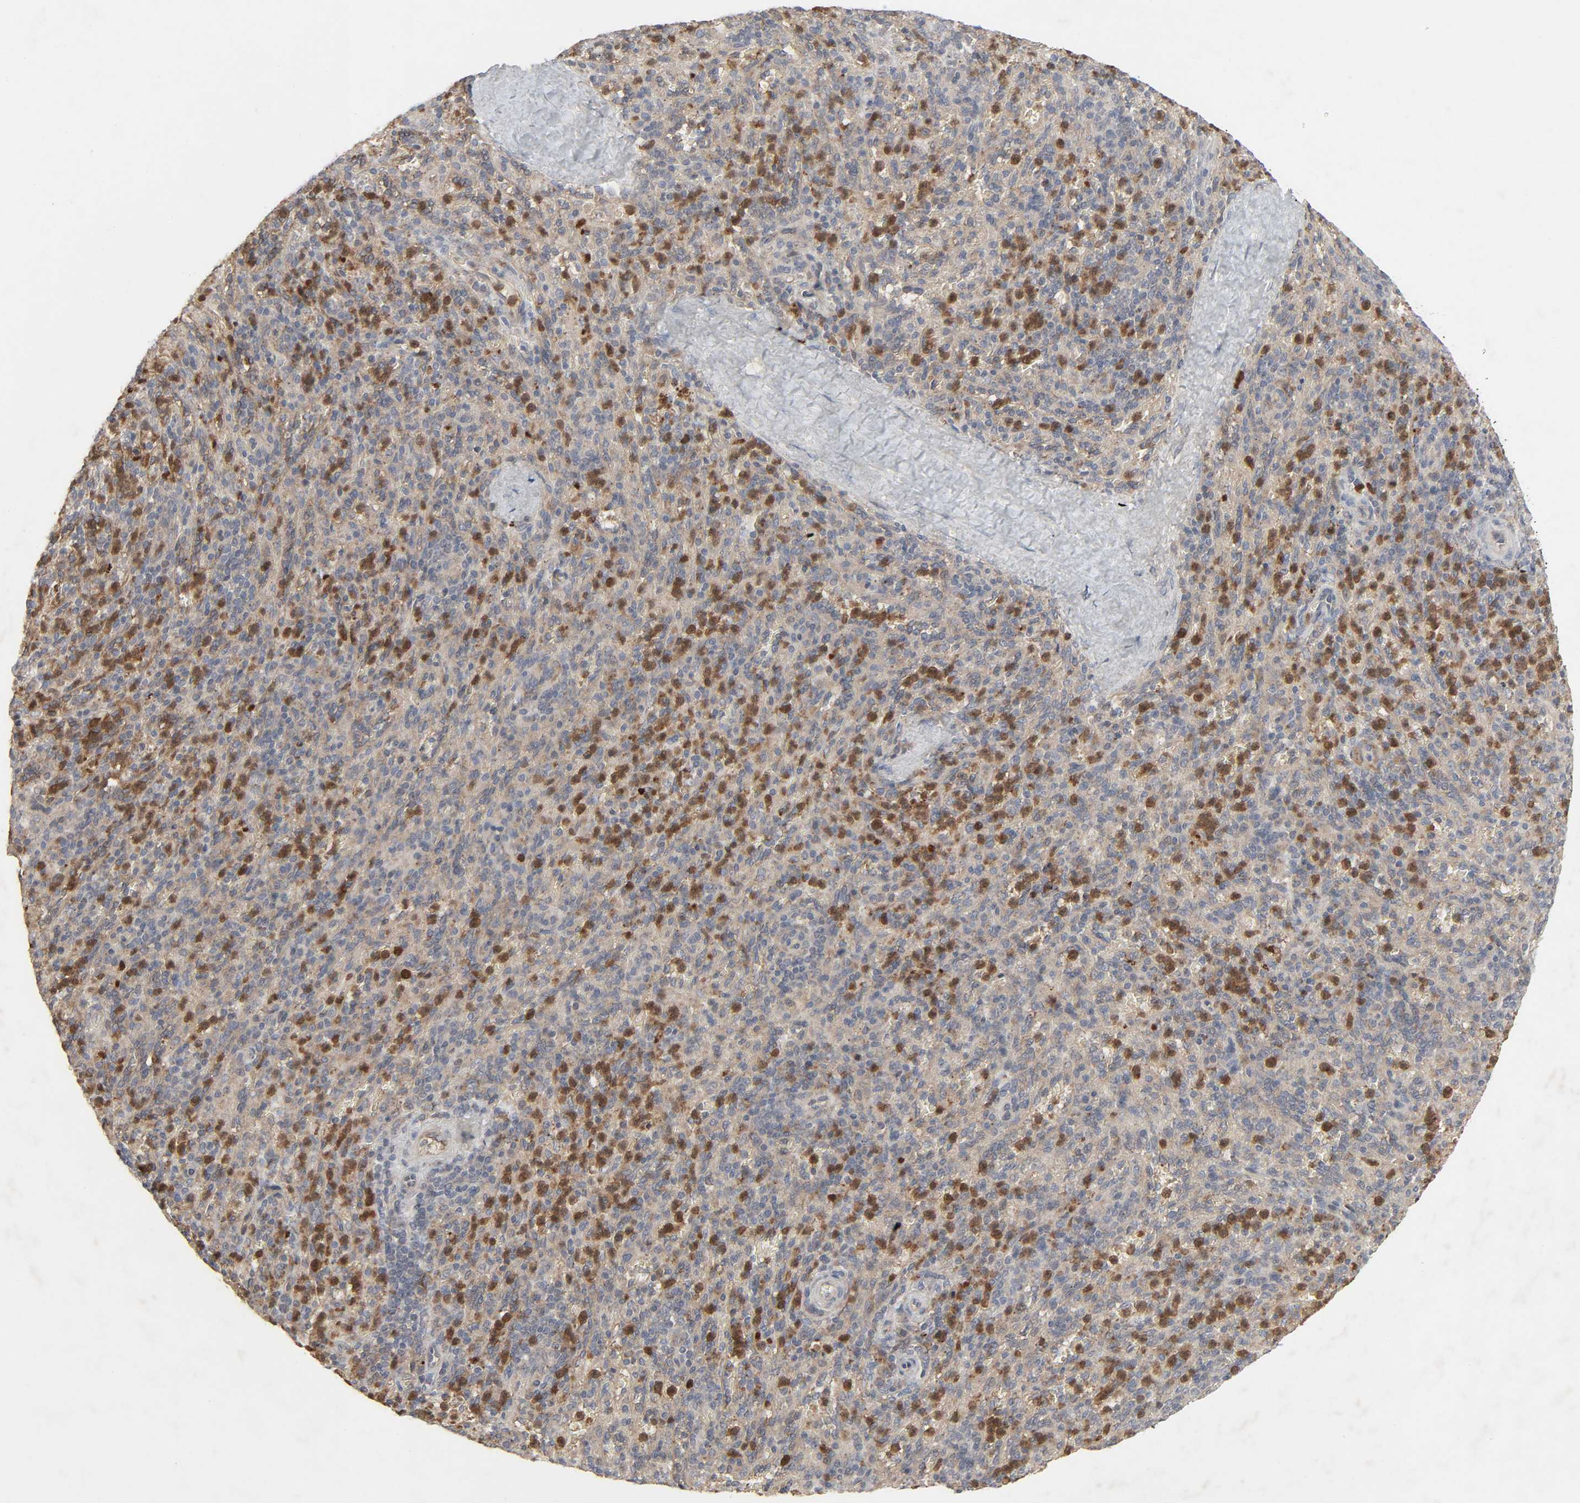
{"staining": {"intensity": "moderate", "quantity": "25%-75%", "location": "cytoplasmic/membranous"}, "tissue": "spleen", "cell_type": "Cells in red pulp", "image_type": "normal", "snomed": [{"axis": "morphology", "description": "Normal tissue, NOS"}, {"axis": "topography", "description": "Spleen"}], "caption": "Immunohistochemical staining of unremarkable spleen displays medium levels of moderate cytoplasmic/membranous positivity in approximately 25%-75% of cells in red pulp.", "gene": "ADCY4", "patient": {"sex": "male", "age": 36}}